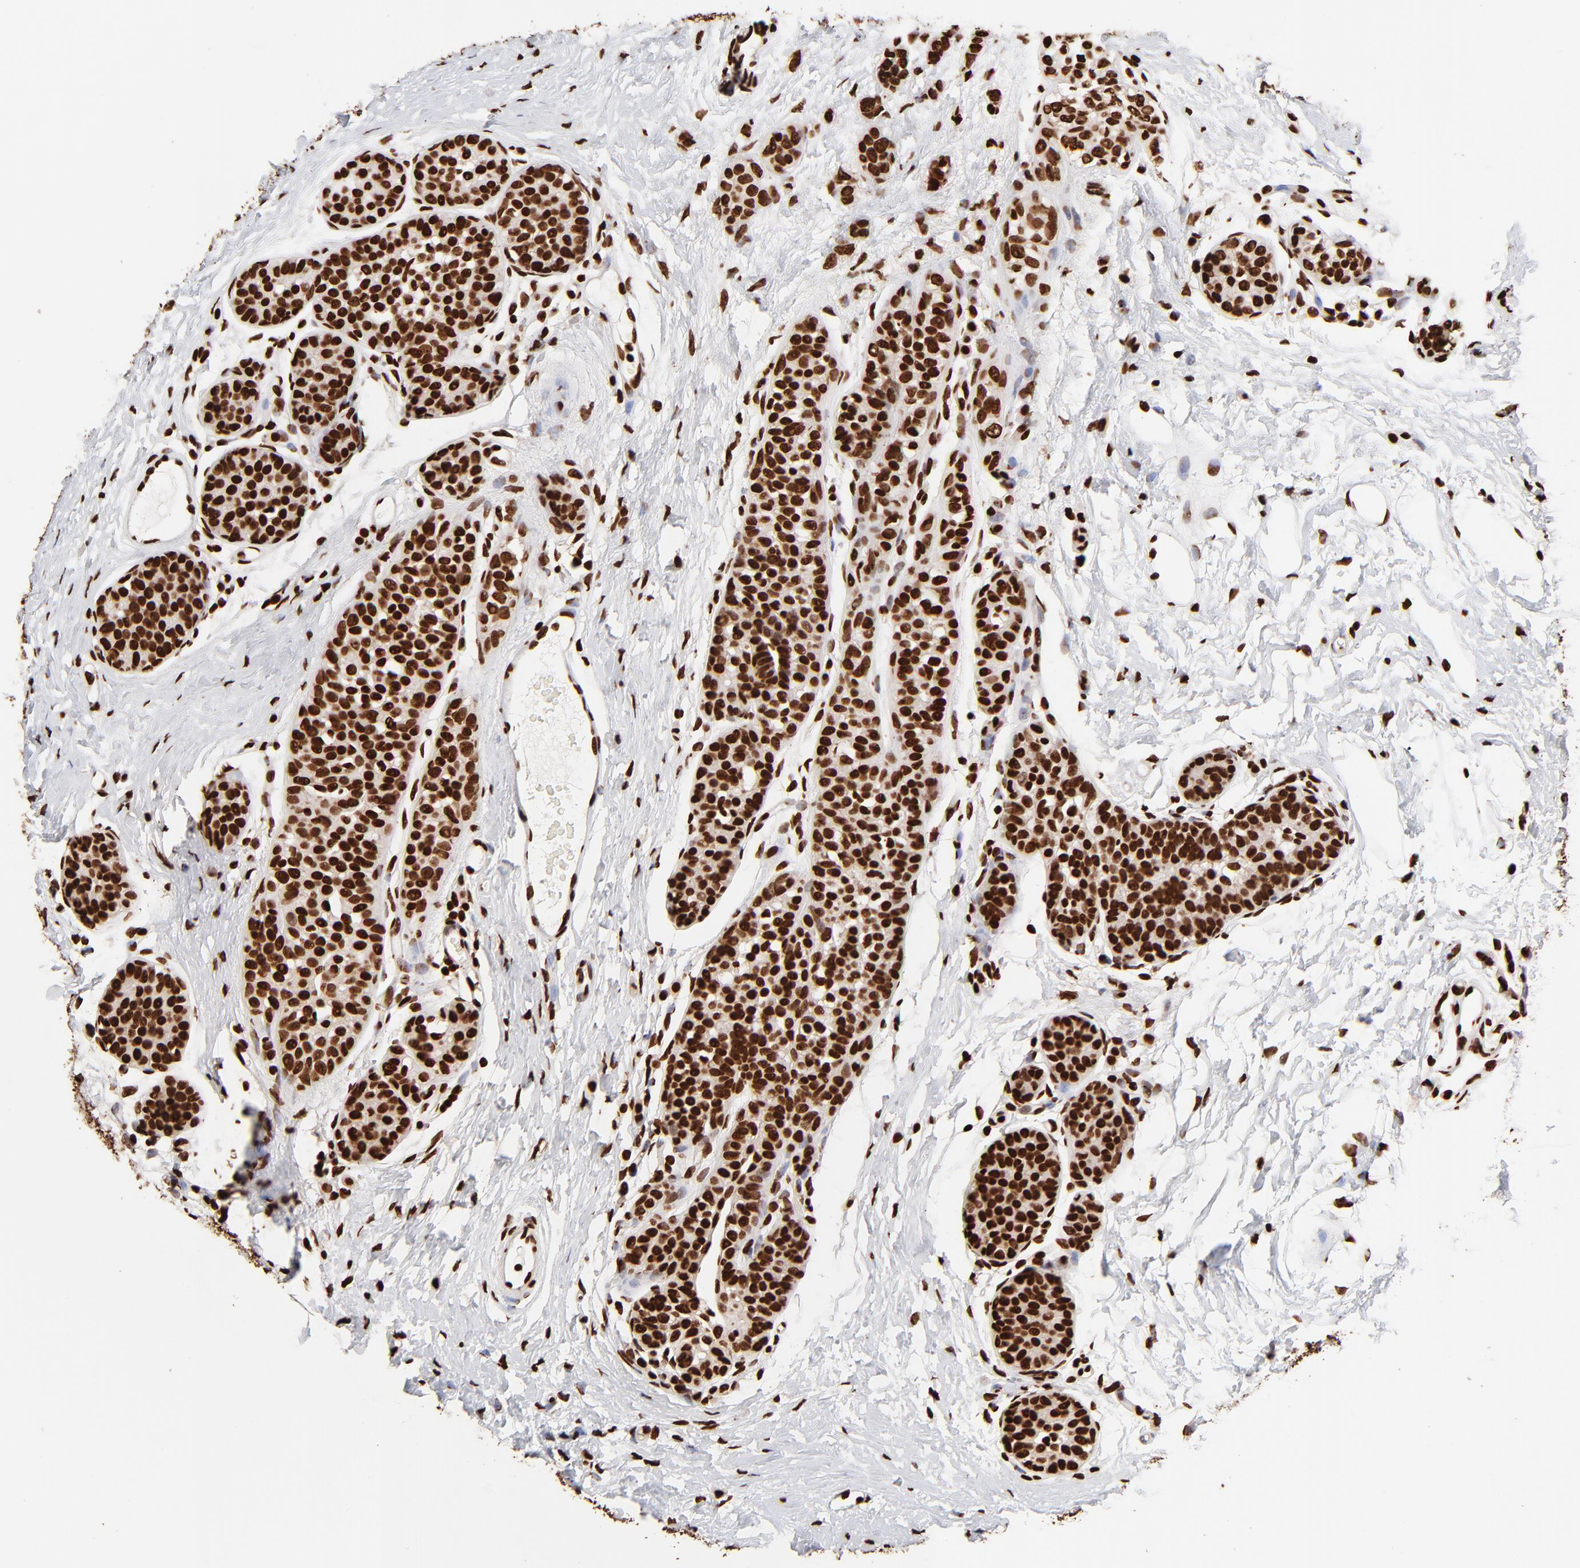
{"staining": {"intensity": "strong", "quantity": ">75%", "location": "nuclear"}, "tissue": "breast cancer", "cell_type": "Tumor cells", "image_type": "cancer", "snomed": [{"axis": "morphology", "description": "Lobular carcinoma, in situ"}, {"axis": "morphology", "description": "Lobular carcinoma"}, {"axis": "topography", "description": "Breast"}], "caption": "A high-resolution photomicrograph shows immunohistochemistry (IHC) staining of breast cancer (lobular carcinoma), which shows strong nuclear positivity in about >75% of tumor cells. The protein of interest is shown in brown color, while the nuclei are stained blue.", "gene": "ZNF544", "patient": {"sex": "female", "age": 41}}